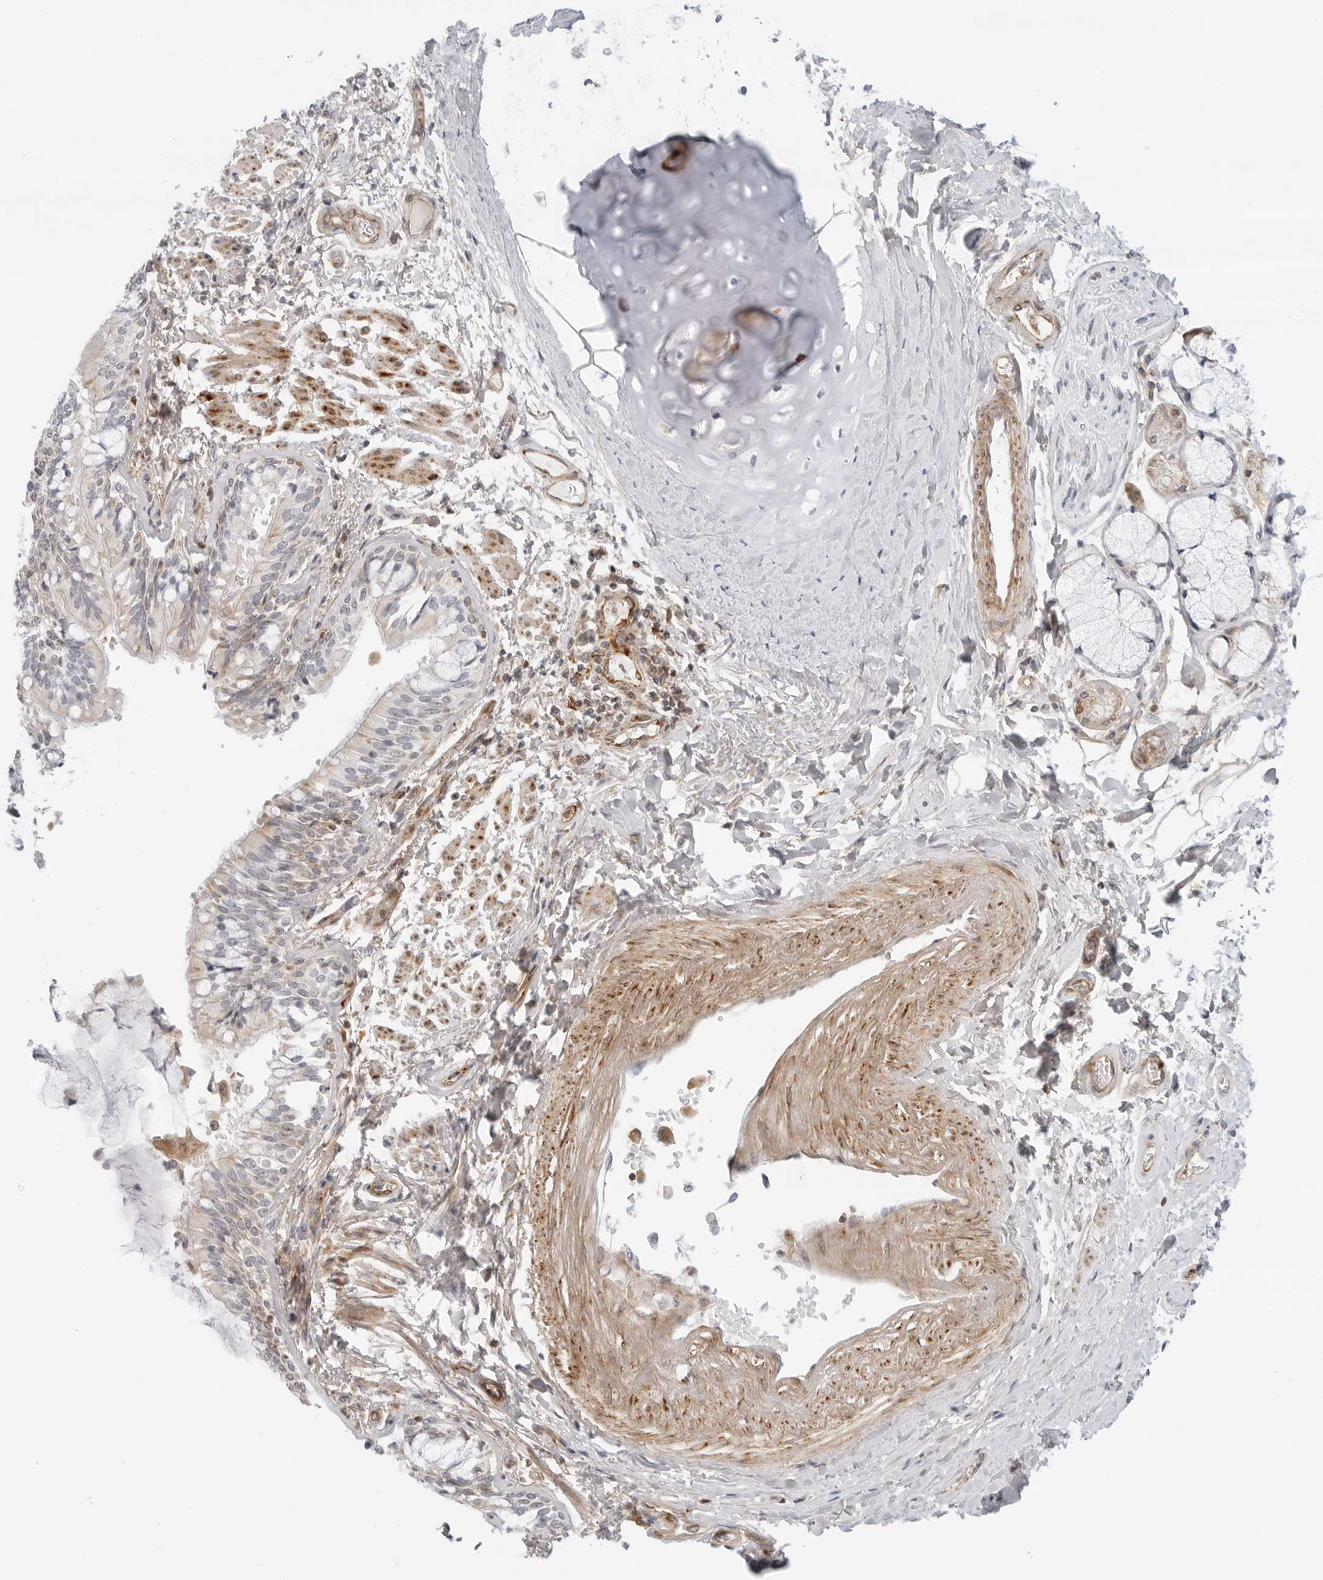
{"staining": {"intensity": "moderate", "quantity": "25%-75%", "location": "cytoplasmic/membranous"}, "tissue": "bronchus", "cell_type": "Respiratory epithelial cells", "image_type": "normal", "snomed": [{"axis": "morphology", "description": "Normal tissue, NOS"}, {"axis": "morphology", "description": "Inflammation, NOS"}, {"axis": "topography", "description": "Lung"}], "caption": "IHC of normal human bronchus reveals medium levels of moderate cytoplasmic/membranous staining in approximately 25%-75% of respiratory epithelial cells. The protein of interest is shown in brown color, while the nuclei are stained blue.", "gene": "C1QTNF1", "patient": {"sex": "female", "age": 46}}